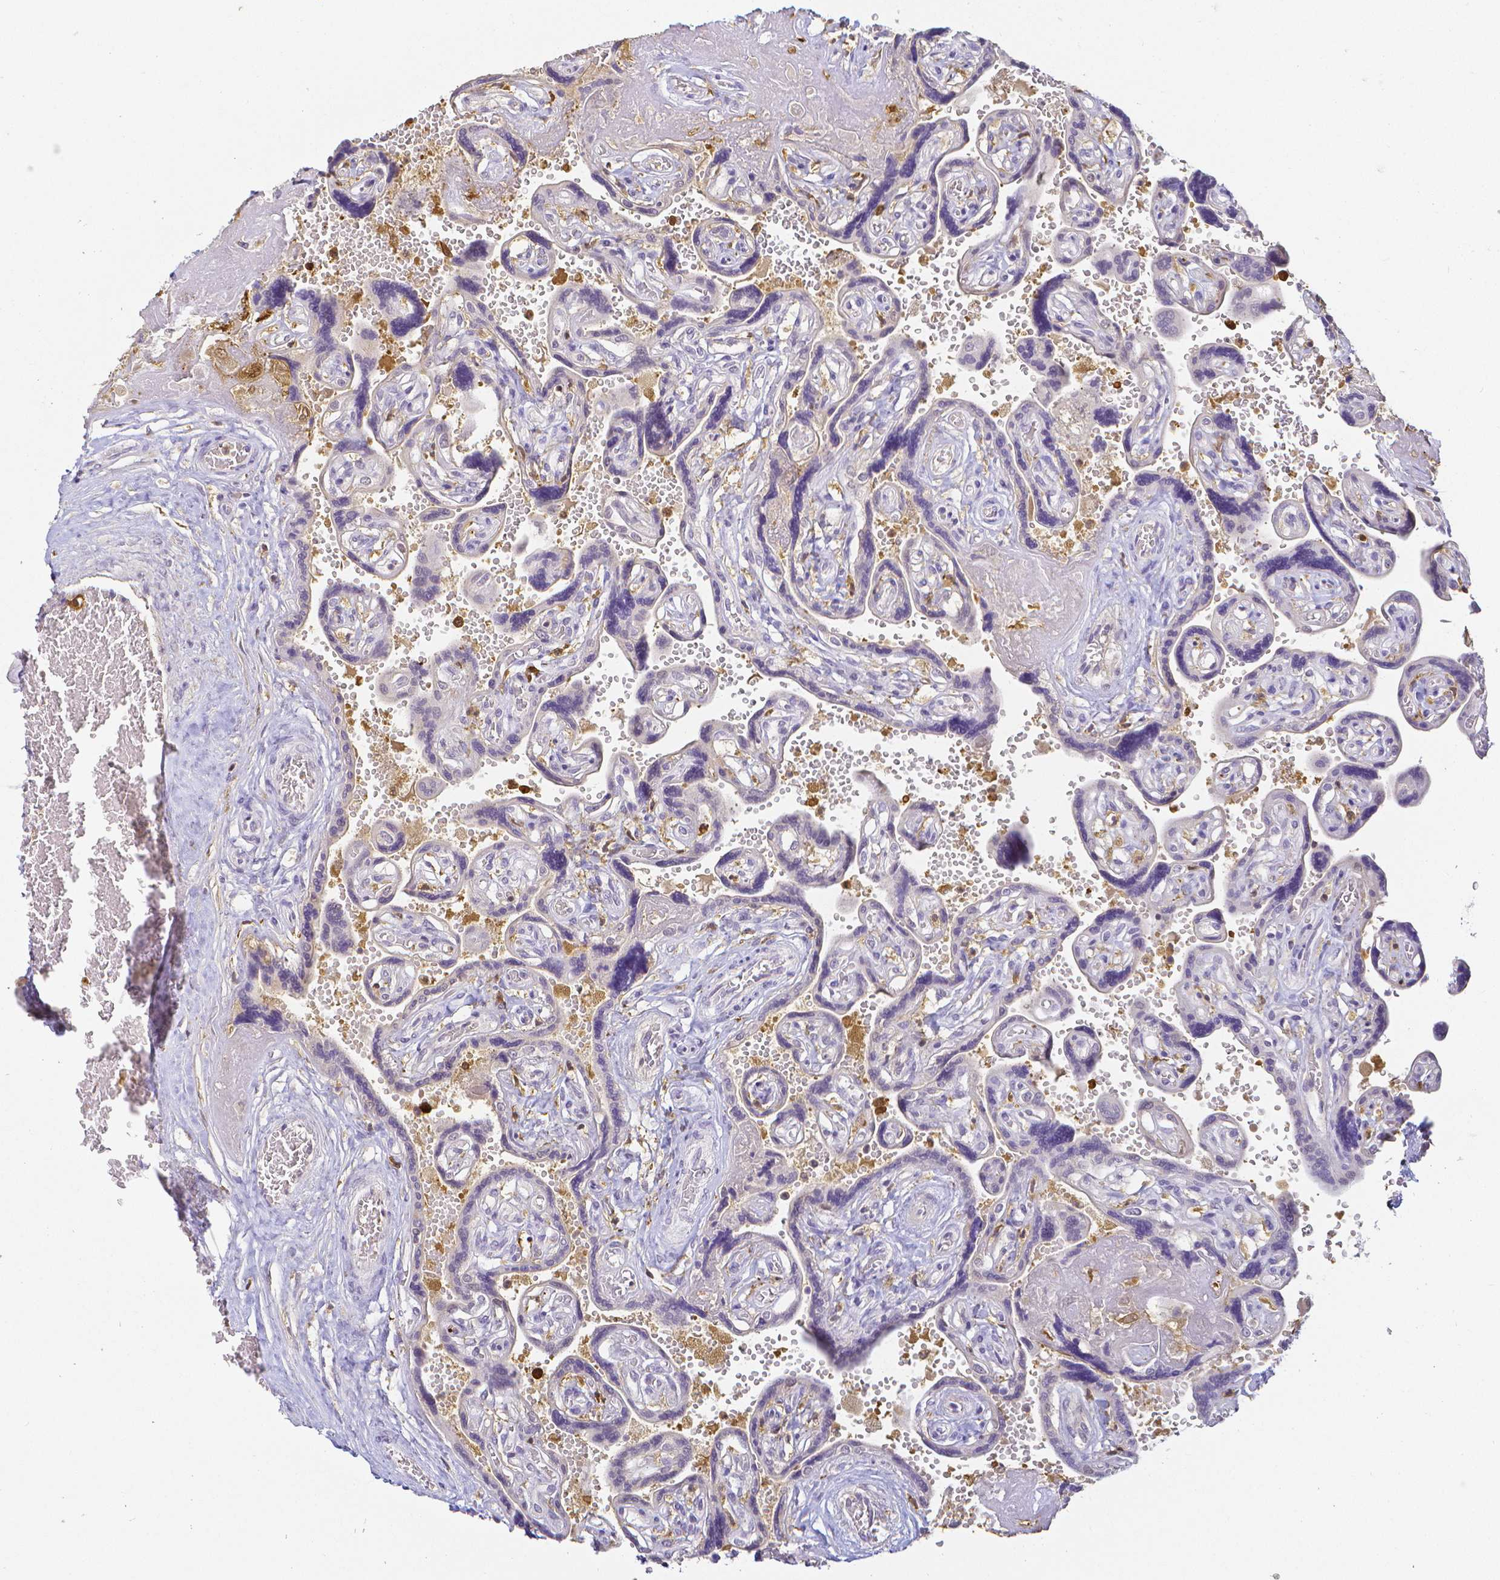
{"staining": {"intensity": "negative", "quantity": "none", "location": "none"}, "tissue": "placenta", "cell_type": "Decidual cells", "image_type": "normal", "snomed": [{"axis": "morphology", "description": "Normal tissue, NOS"}, {"axis": "topography", "description": "Placenta"}], "caption": "Placenta was stained to show a protein in brown. There is no significant positivity in decidual cells. (DAB (3,3'-diaminobenzidine) IHC visualized using brightfield microscopy, high magnification).", "gene": "COTL1", "patient": {"sex": "female", "age": 32}}